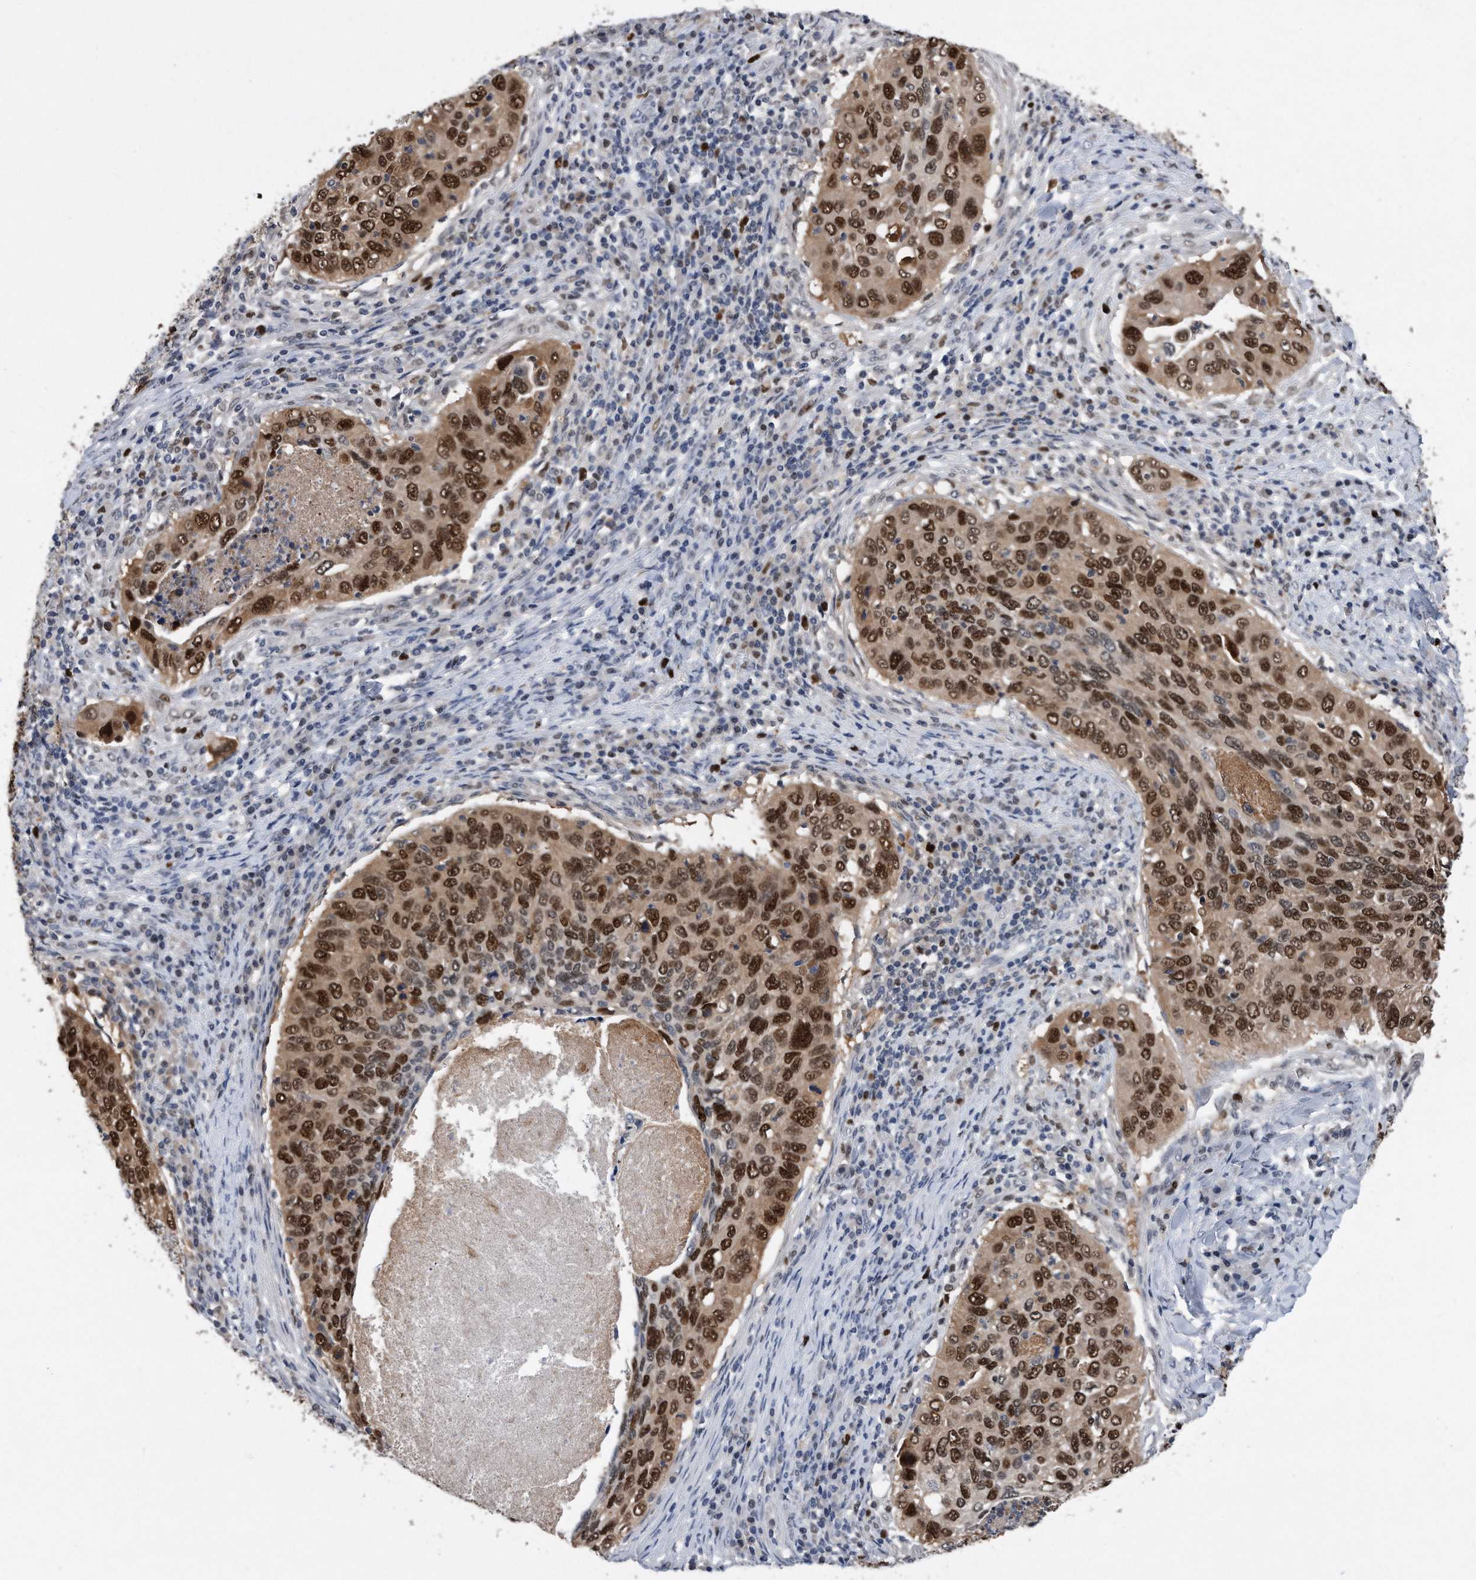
{"staining": {"intensity": "strong", "quantity": ">75%", "location": "nuclear"}, "tissue": "cervical cancer", "cell_type": "Tumor cells", "image_type": "cancer", "snomed": [{"axis": "morphology", "description": "Squamous cell carcinoma, NOS"}, {"axis": "topography", "description": "Cervix"}], "caption": "The histopathology image shows immunohistochemical staining of squamous cell carcinoma (cervical). There is strong nuclear expression is present in approximately >75% of tumor cells.", "gene": "PCNA", "patient": {"sex": "female", "age": 38}}